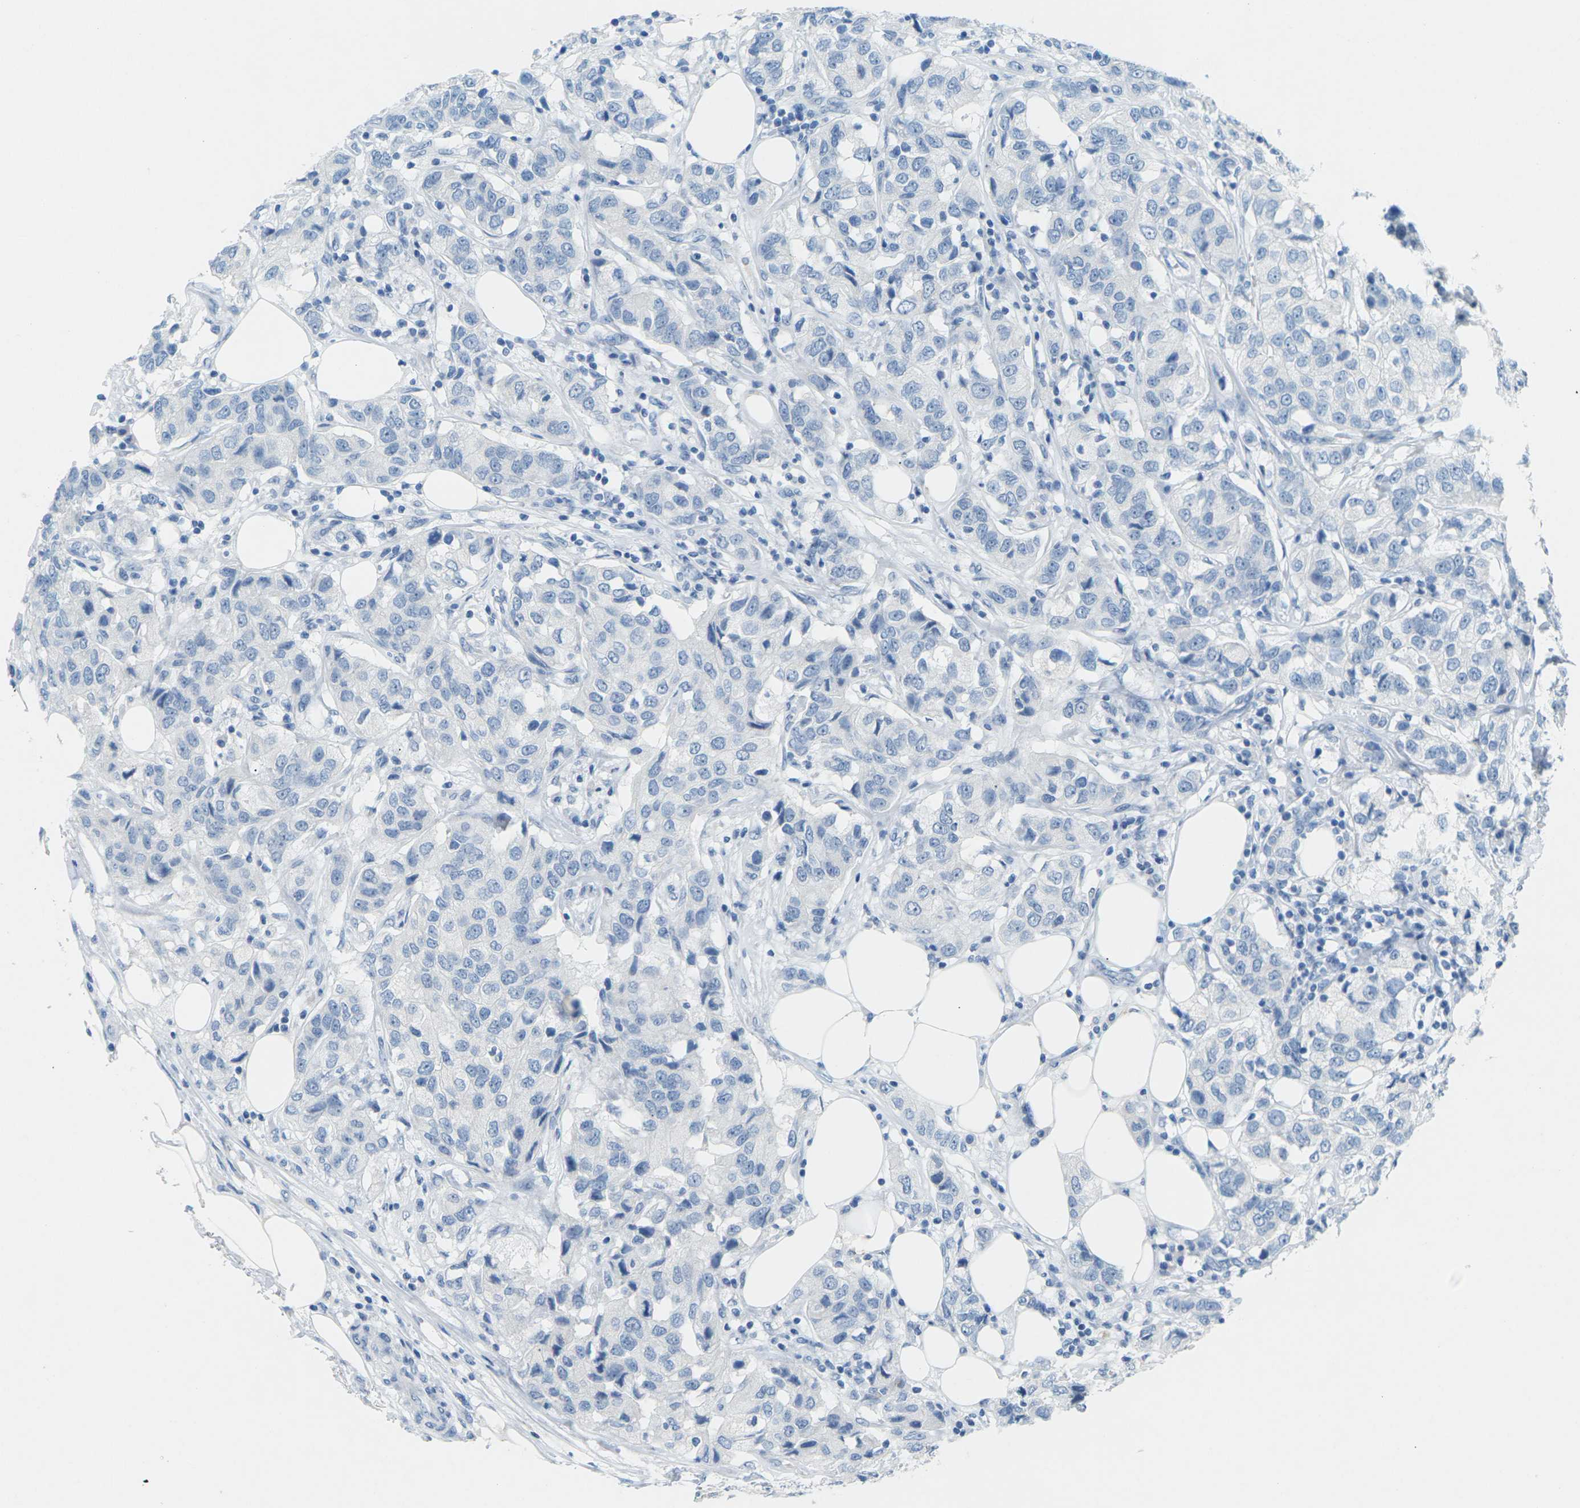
{"staining": {"intensity": "negative", "quantity": "none", "location": "none"}, "tissue": "breast cancer", "cell_type": "Tumor cells", "image_type": "cancer", "snomed": [{"axis": "morphology", "description": "Duct carcinoma"}, {"axis": "topography", "description": "Breast"}], "caption": "This photomicrograph is of breast infiltrating ductal carcinoma stained with immunohistochemistry (IHC) to label a protein in brown with the nuclei are counter-stained blue. There is no positivity in tumor cells.", "gene": "CDH16", "patient": {"sex": "female", "age": 80}}